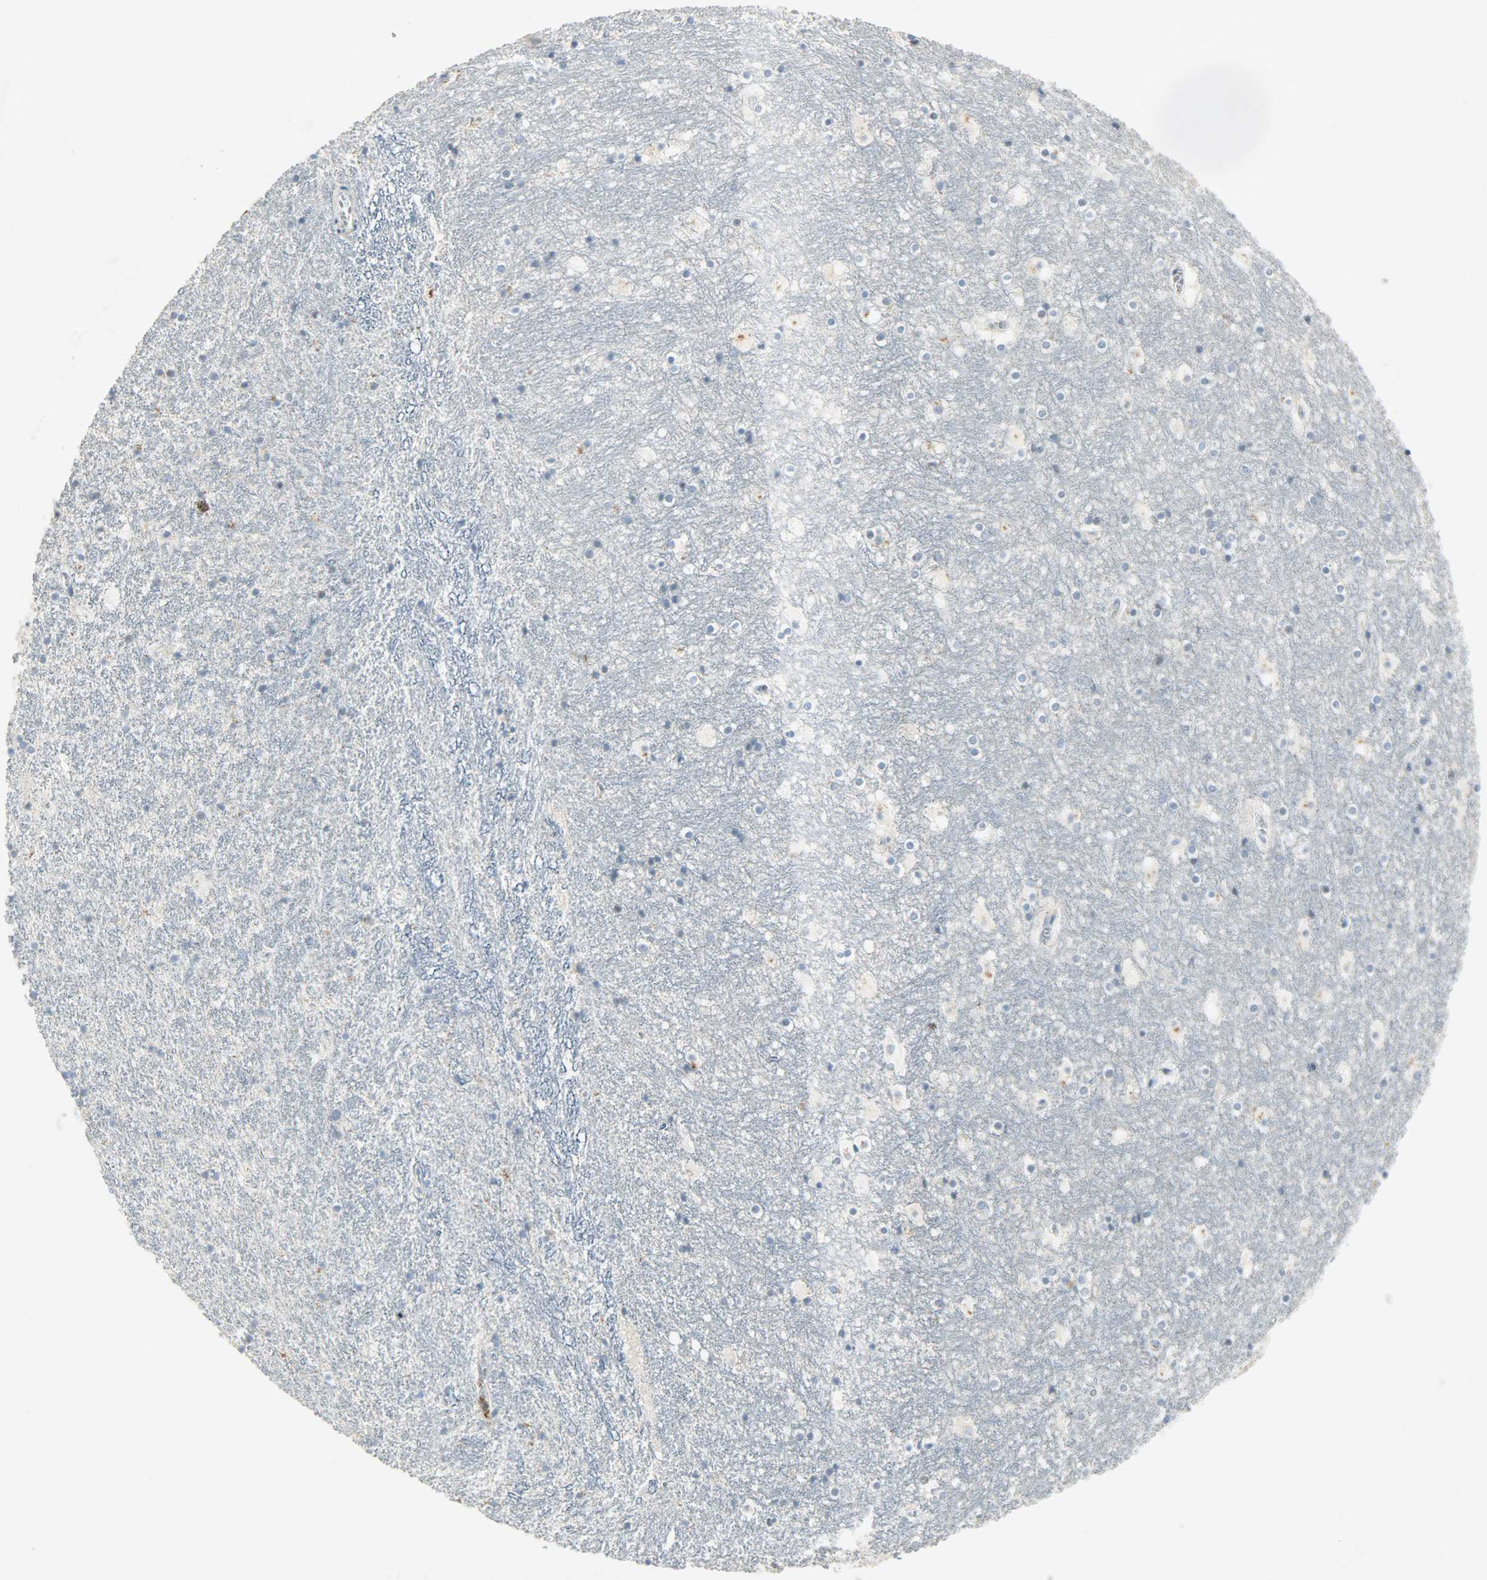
{"staining": {"intensity": "moderate", "quantity": "<25%", "location": "cytoplasmic/membranous"}, "tissue": "hippocampus", "cell_type": "Glial cells", "image_type": "normal", "snomed": [{"axis": "morphology", "description": "Normal tissue, NOS"}, {"axis": "topography", "description": "Hippocampus"}], "caption": "Glial cells demonstrate moderate cytoplasmic/membranous positivity in approximately <25% of cells in benign hippocampus. Immunohistochemistry (ihc) stains the protein in brown and the nuclei are stained blue.", "gene": "AURKB", "patient": {"sex": "male", "age": 45}}